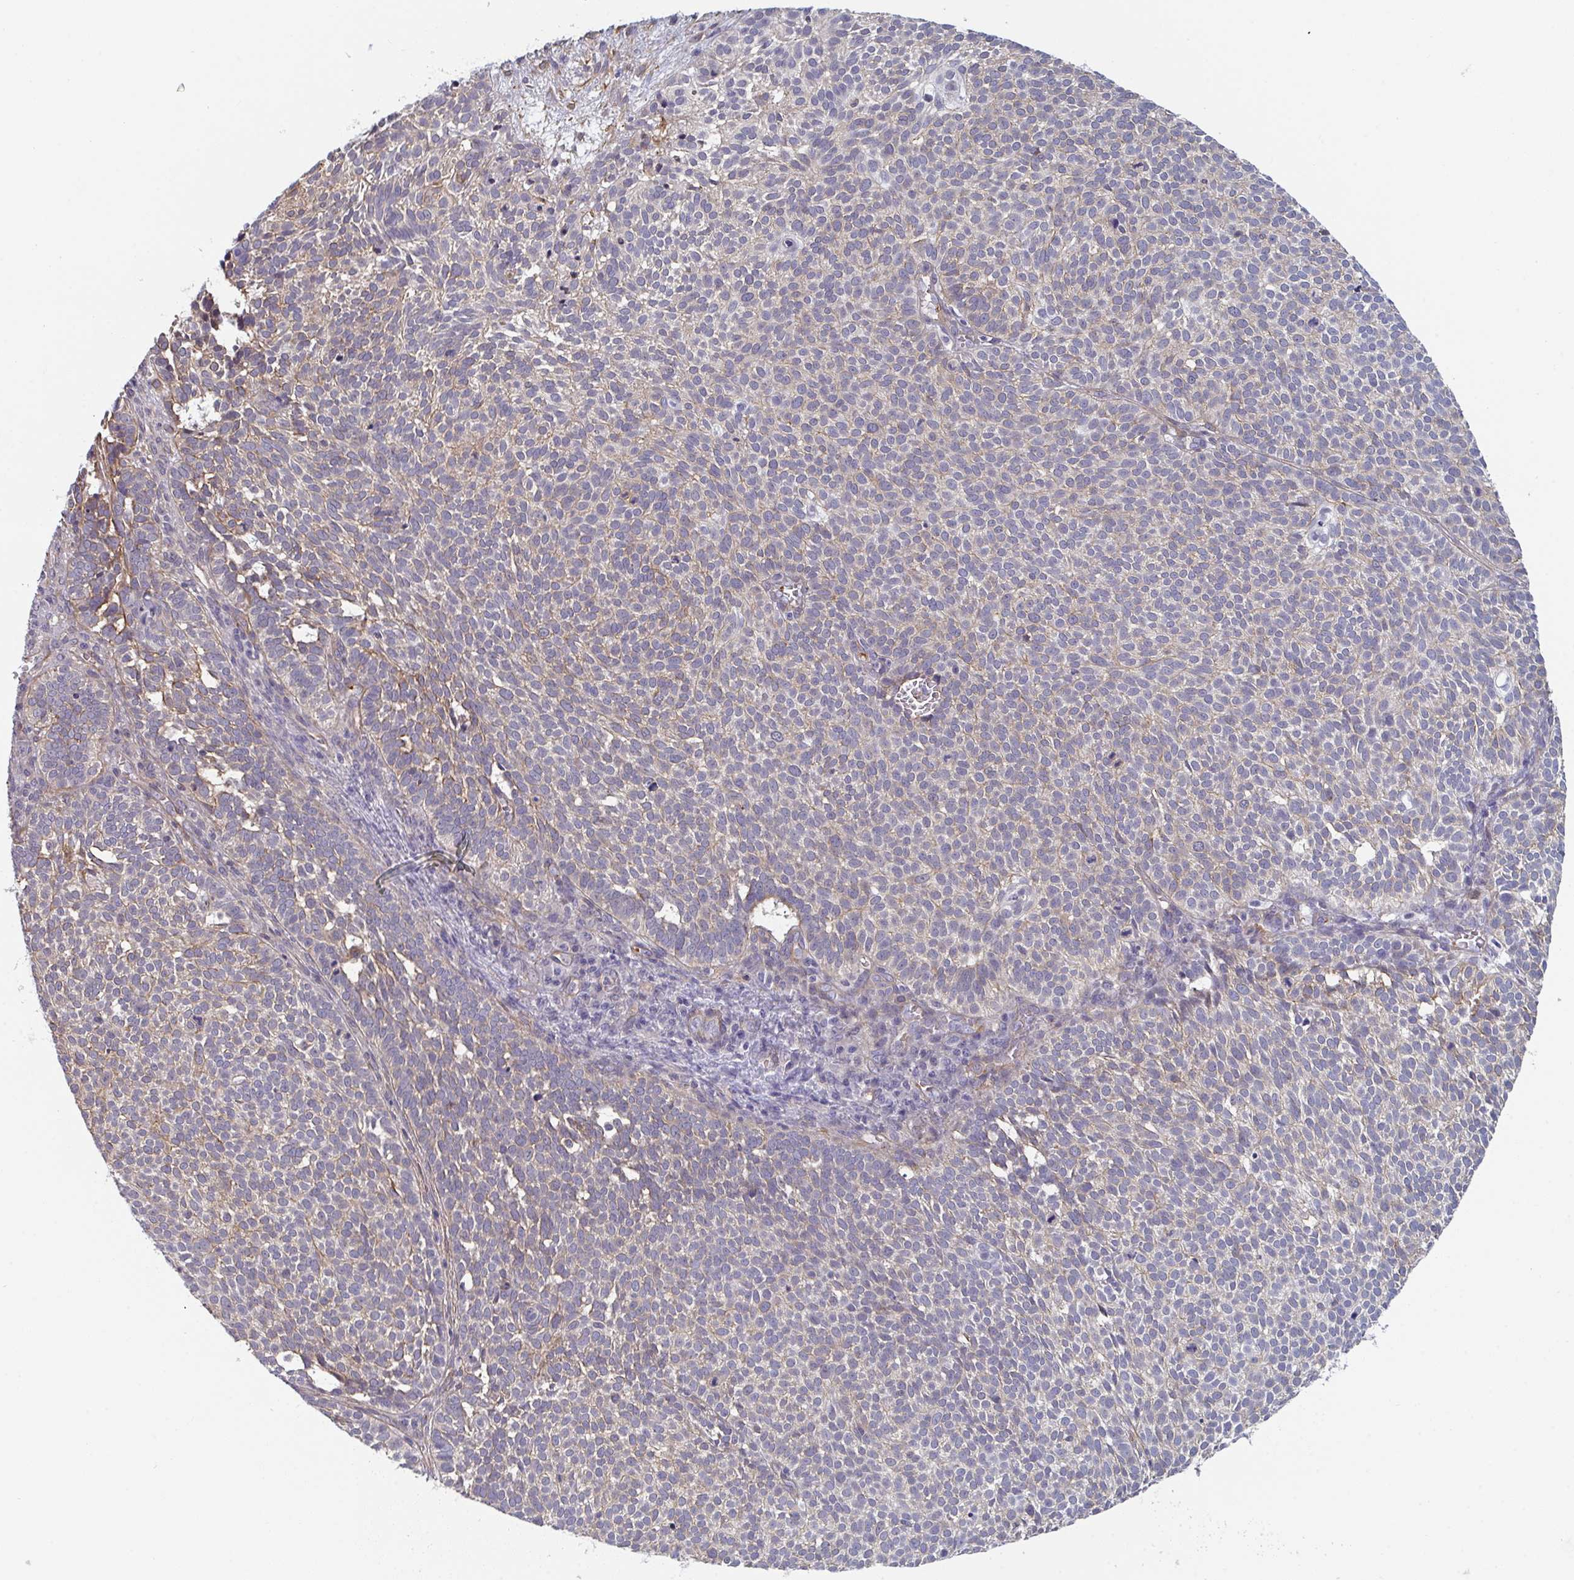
{"staining": {"intensity": "weak", "quantity": "25%-75%", "location": "cytoplasmic/membranous"}, "tissue": "skin cancer", "cell_type": "Tumor cells", "image_type": "cancer", "snomed": [{"axis": "morphology", "description": "Basal cell carcinoma"}, {"axis": "topography", "description": "Skin"}], "caption": "The micrograph demonstrates immunohistochemical staining of basal cell carcinoma (skin). There is weak cytoplasmic/membranous positivity is appreciated in about 25%-75% of tumor cells.", "gene": "NEURL4", "patient": {"sex": "male", "age": 63}}